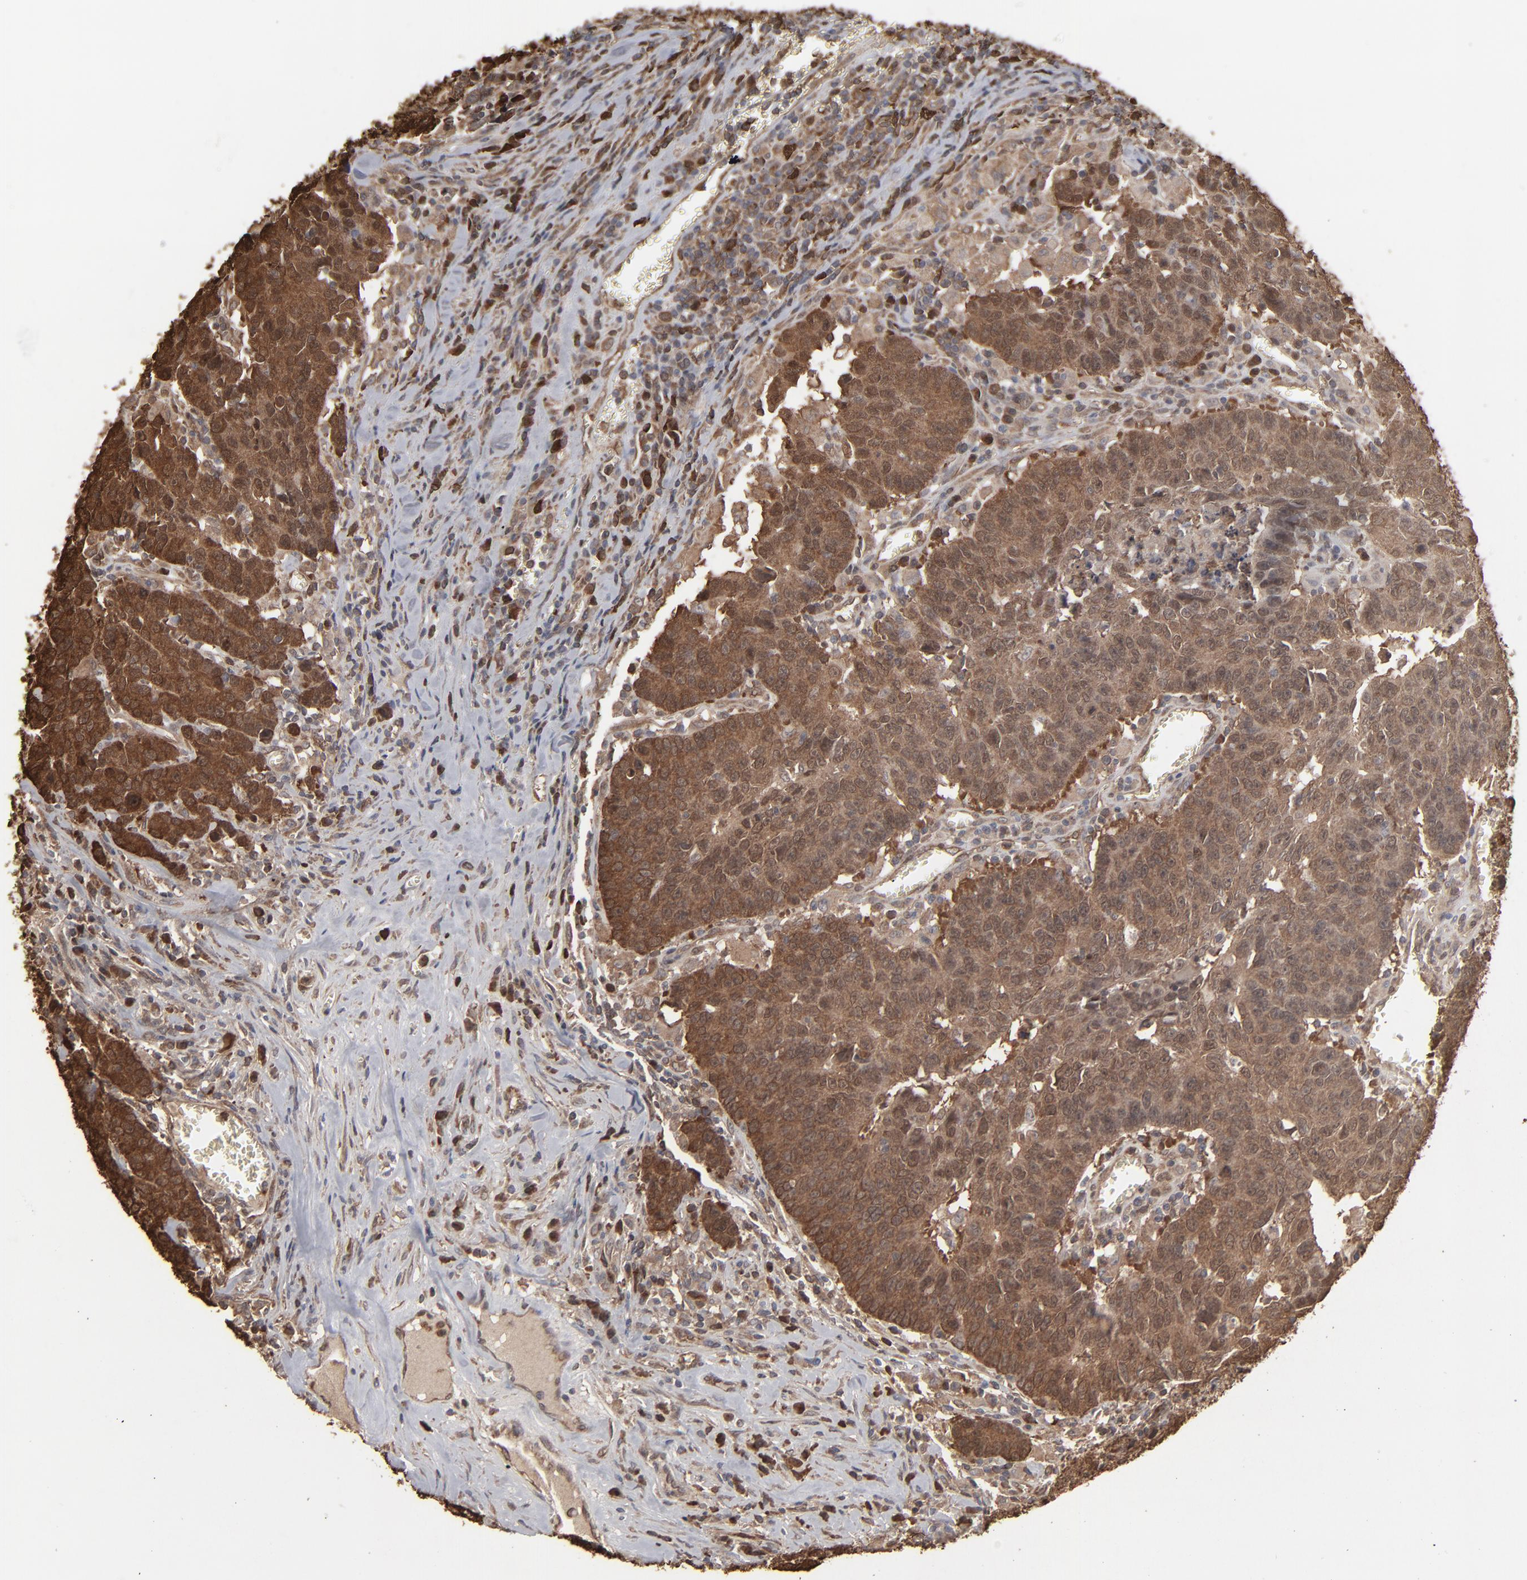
{"staining": {"intensity": "strong", "quantity": ">75%", "location": "cytoplasmic/membranous"}, "tissue": "colorectal cancer", "cell_type": "Tumor cells", "image_type": "cancer", "snomed": [{"axis": "morphology", "description": "Adenocarcinoma, NOS"}, {"axis": "topography", "description": "Colon"}], "caption": "Colorectal cancer was stained to show a protein in brown. There is high levels of strong cytoplasmic/membranous positivity in approximately >75% of tumor cells.", "gene": "NME1-NME2", "patient": {"sex": "female", "age": 53}}